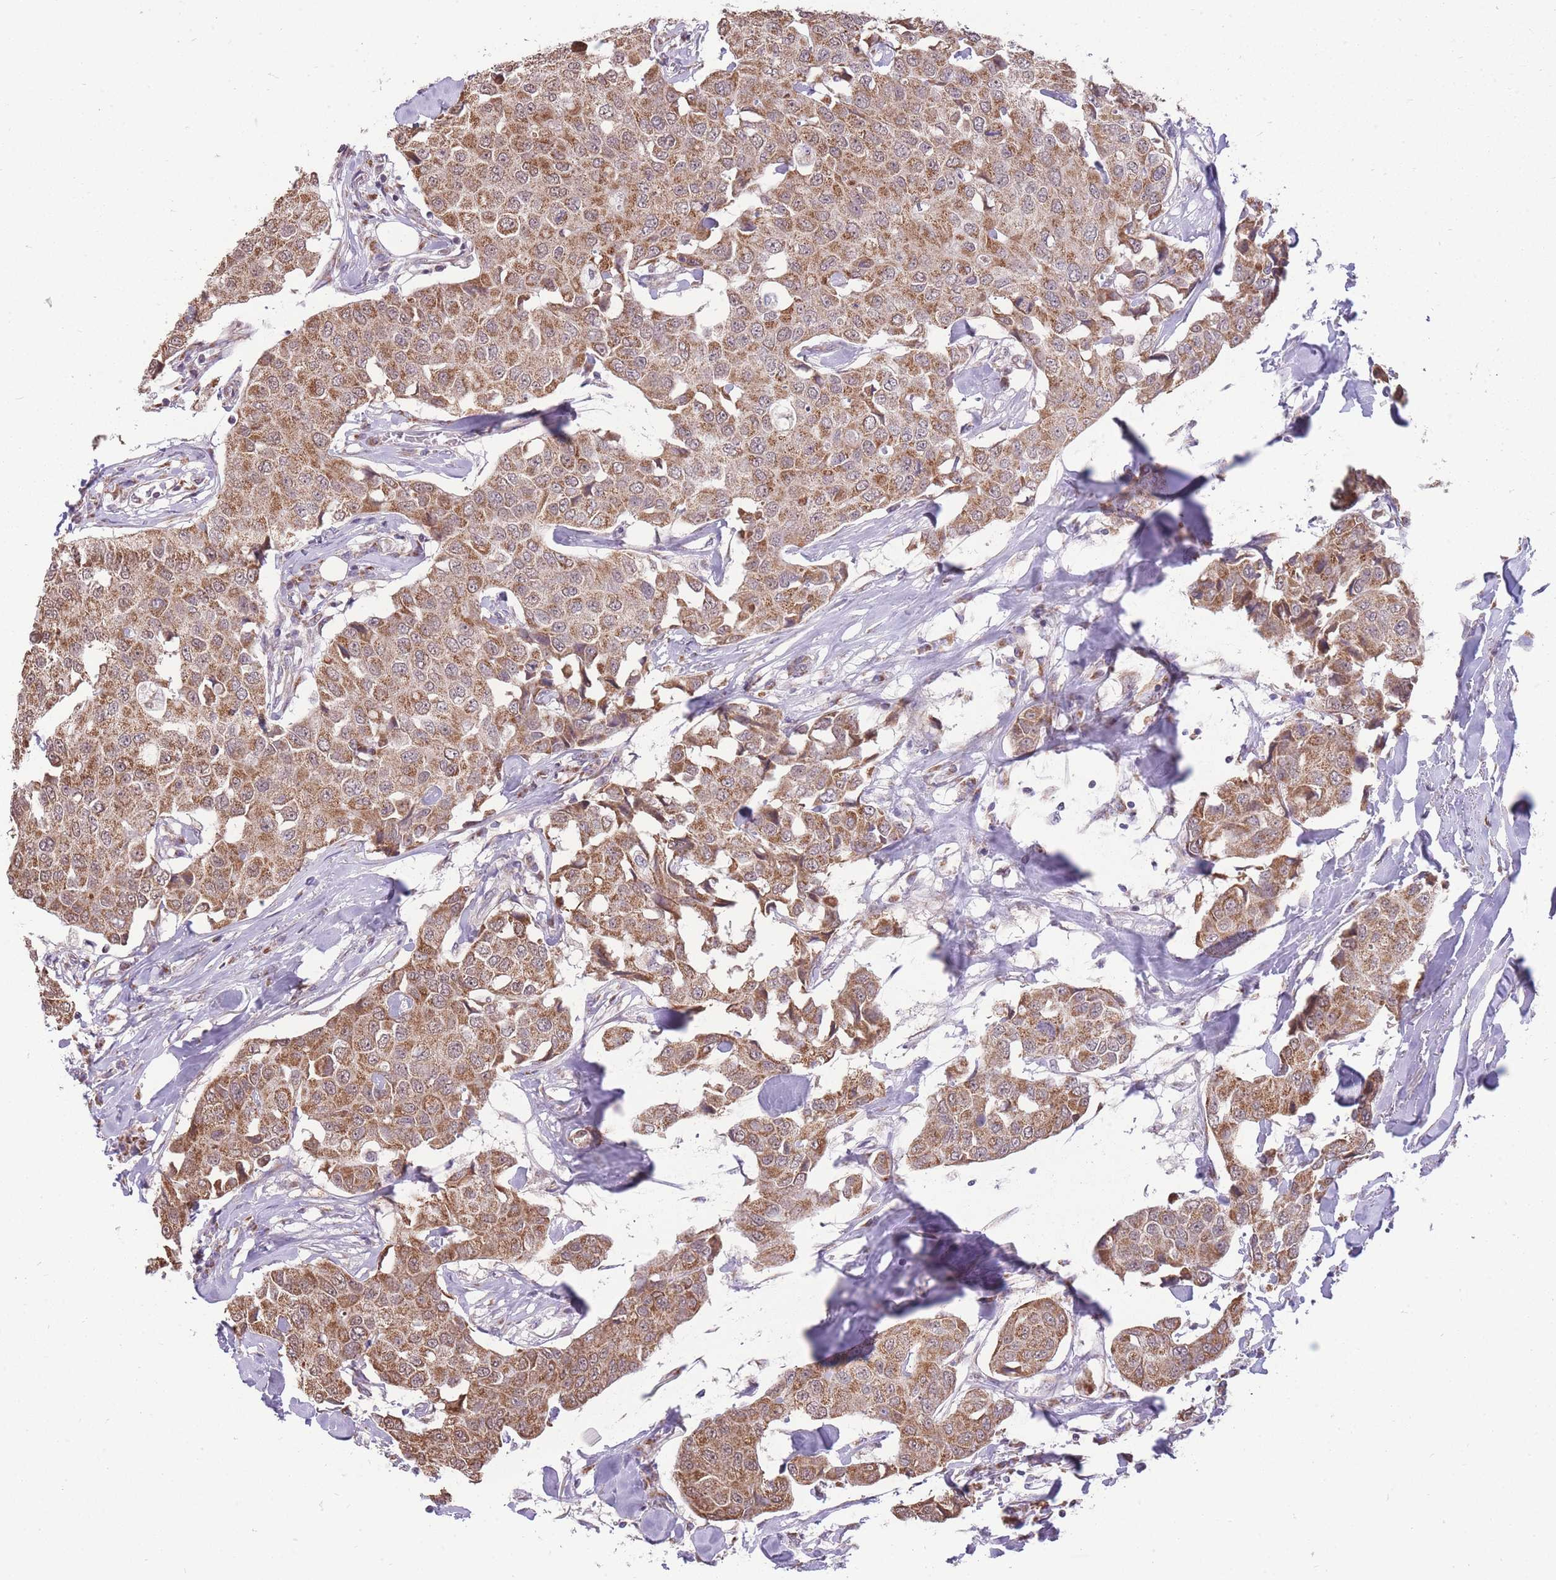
{"staining": {"intensity": "moderate", "quantity": ">75%", "location": "cytoplasmic/membranous"}, "tissue": "breast cancer", "cell_type": "Tumor cells", "image_type": "cancer", "snomed": [{"axis": "morphology", "description": "Duct carcinoma"}, {"axis": "topography", "description": "Breast"}], "caption": "Human breast cancer stained with a protein marker displays moderate staining in tumor cells.", "gene": "NELL1", "patient": {"sex": "female", "age": 80}}